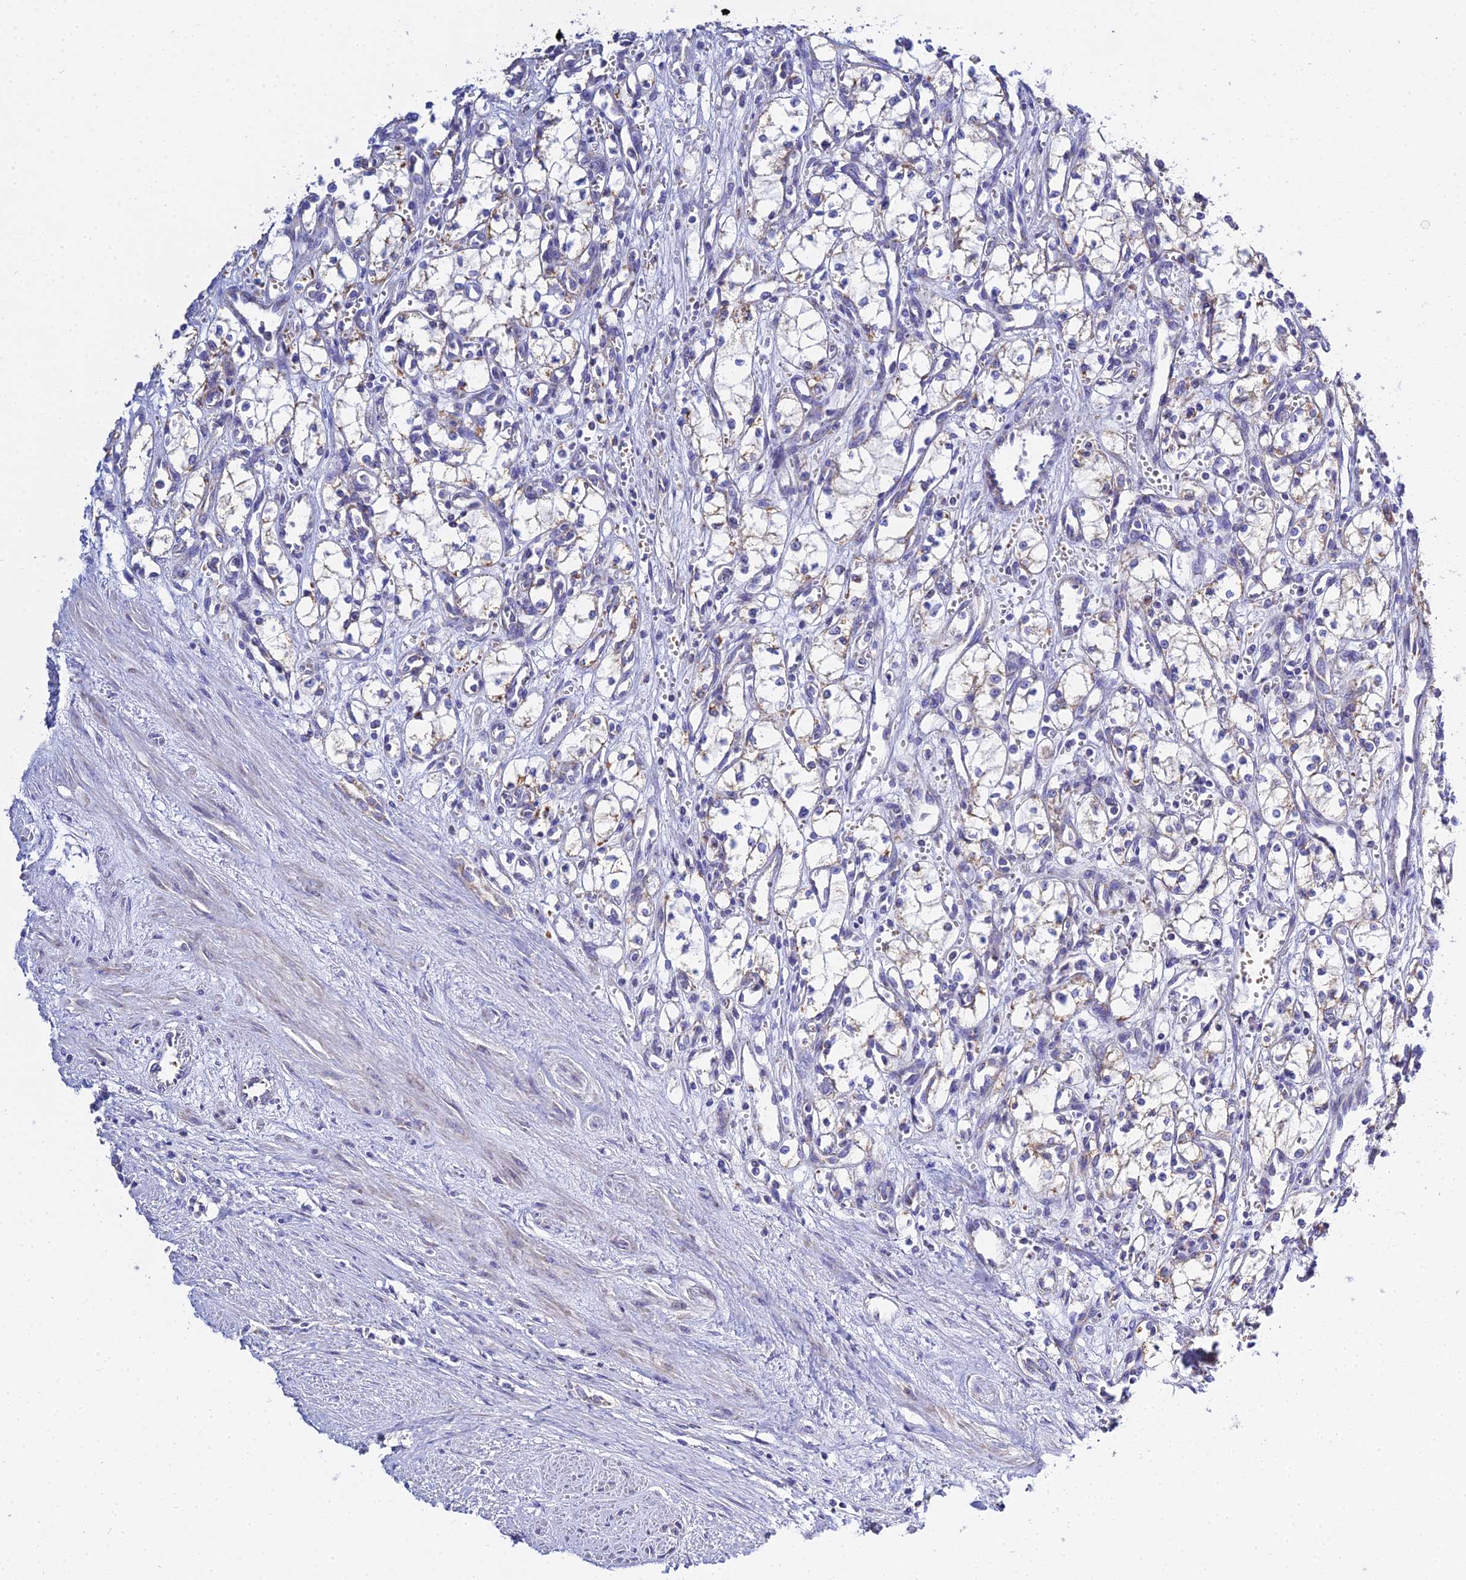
{"staining": {"intensity": "weak", "quantity": "<25%", "location": "cytoplasmic/membranous"}, "tissue": "renal cancer", "cell_type": "Tumor cells", "image_type": "cancer", "snomed": [{"axis": "morphology", "description": "Adenocarcinoma, NOS"}, {"axis": "topography", "description": "Kidney"}], "caption": "Histopathology image shows no protein staining in tumor cells of renal adenocarcinoma tissue.", "gene": "TYW5", "patient": {"sex": "male", "age": 59}}